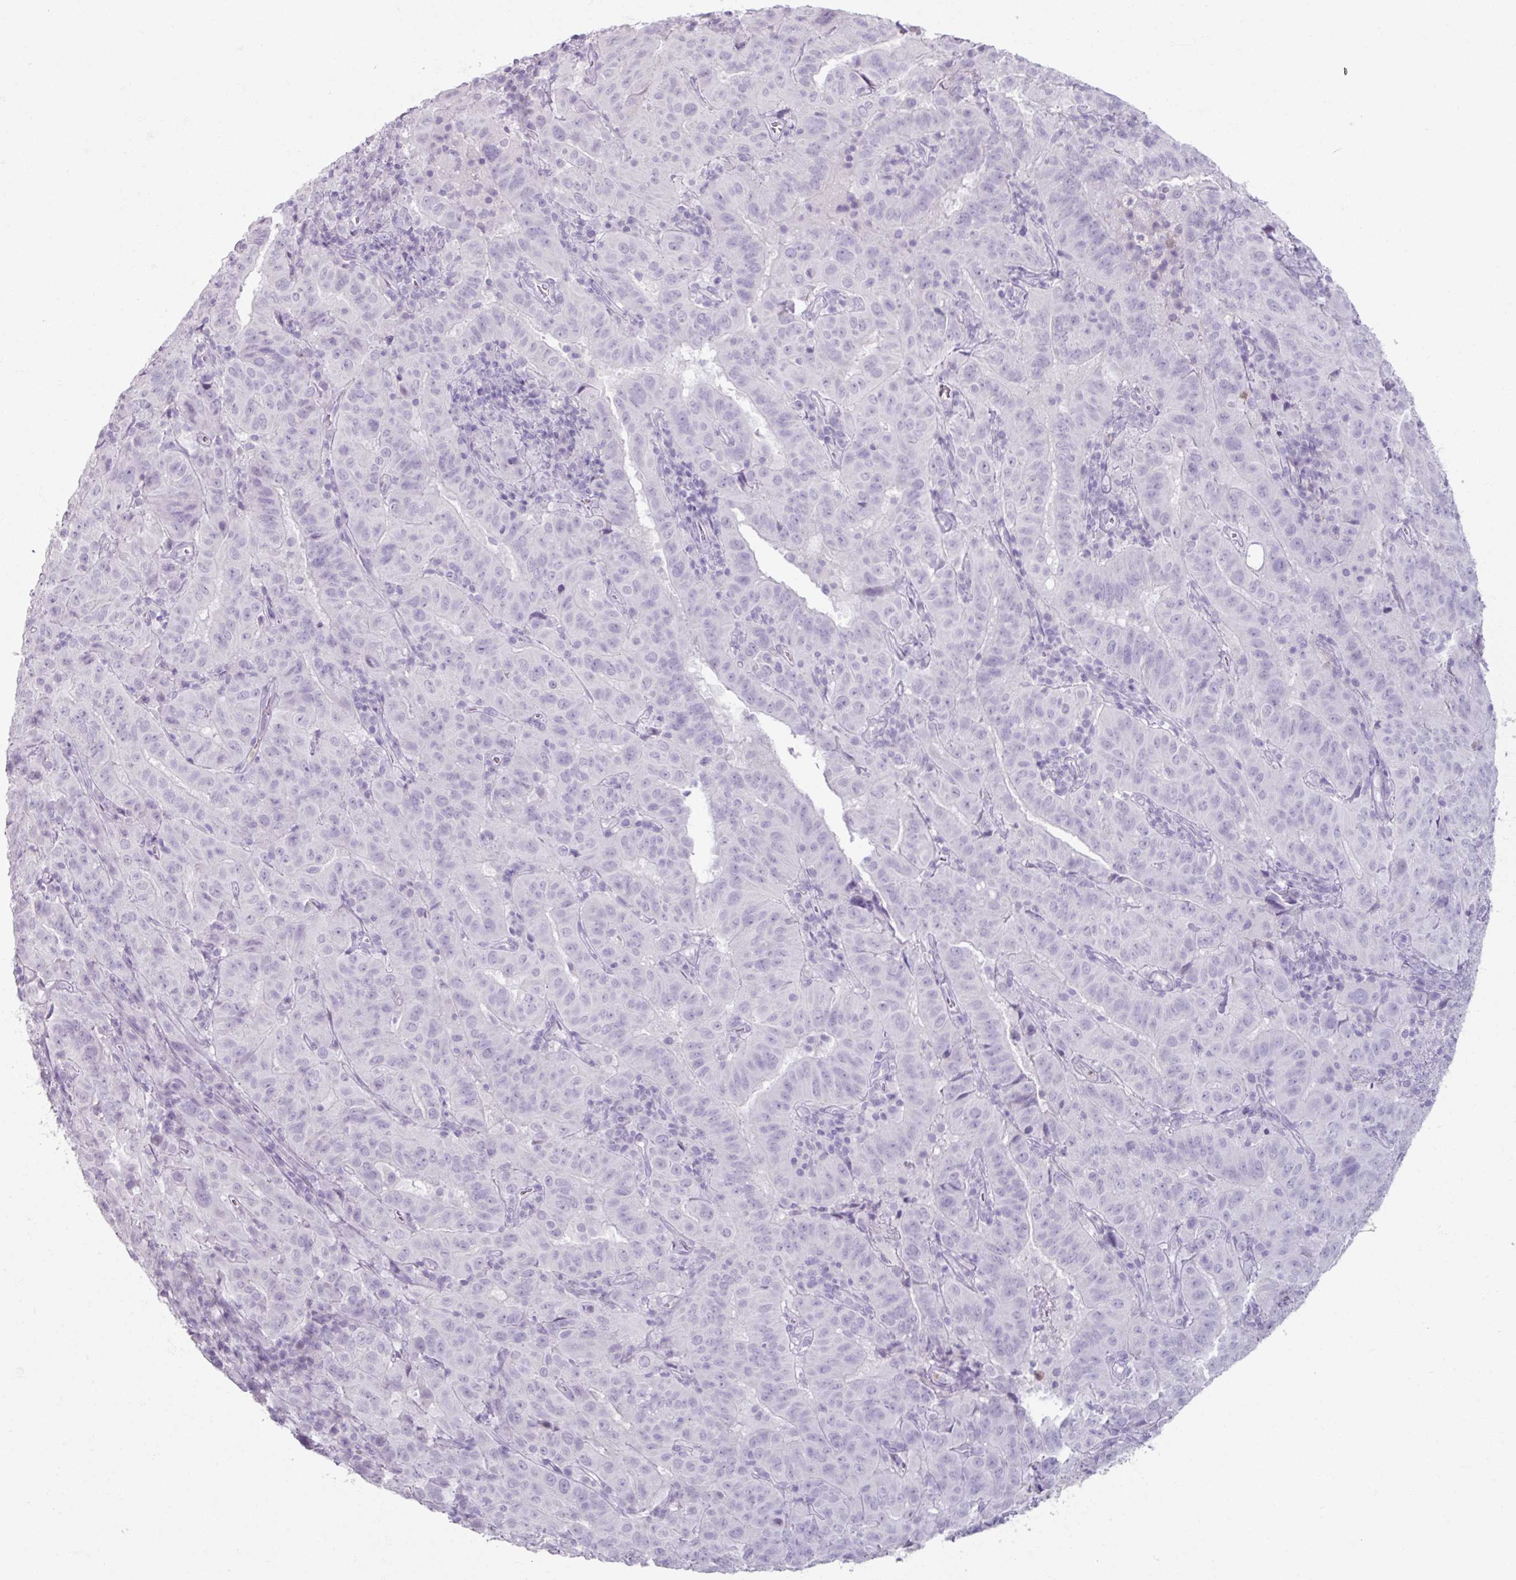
{"staining": {"intensity": "negative", "quantity": "none", "location": "none"}, "tissue": "pancreatic cancer", "cell_type": "Tumor cells", "image_type": "cancer", "snomed": [{"axis": "morphology", "description": "Adenocarcinoma, NOS"}, {"axis": "topography", "description": "Pancreas"}], "caption": "Protein analysis of pancreatic cancer (adenocarcinoma) demonstrates no significant staining in tumor cells.", "gene": "ARG1", "patient": {"sex": "male", "age": 63}}